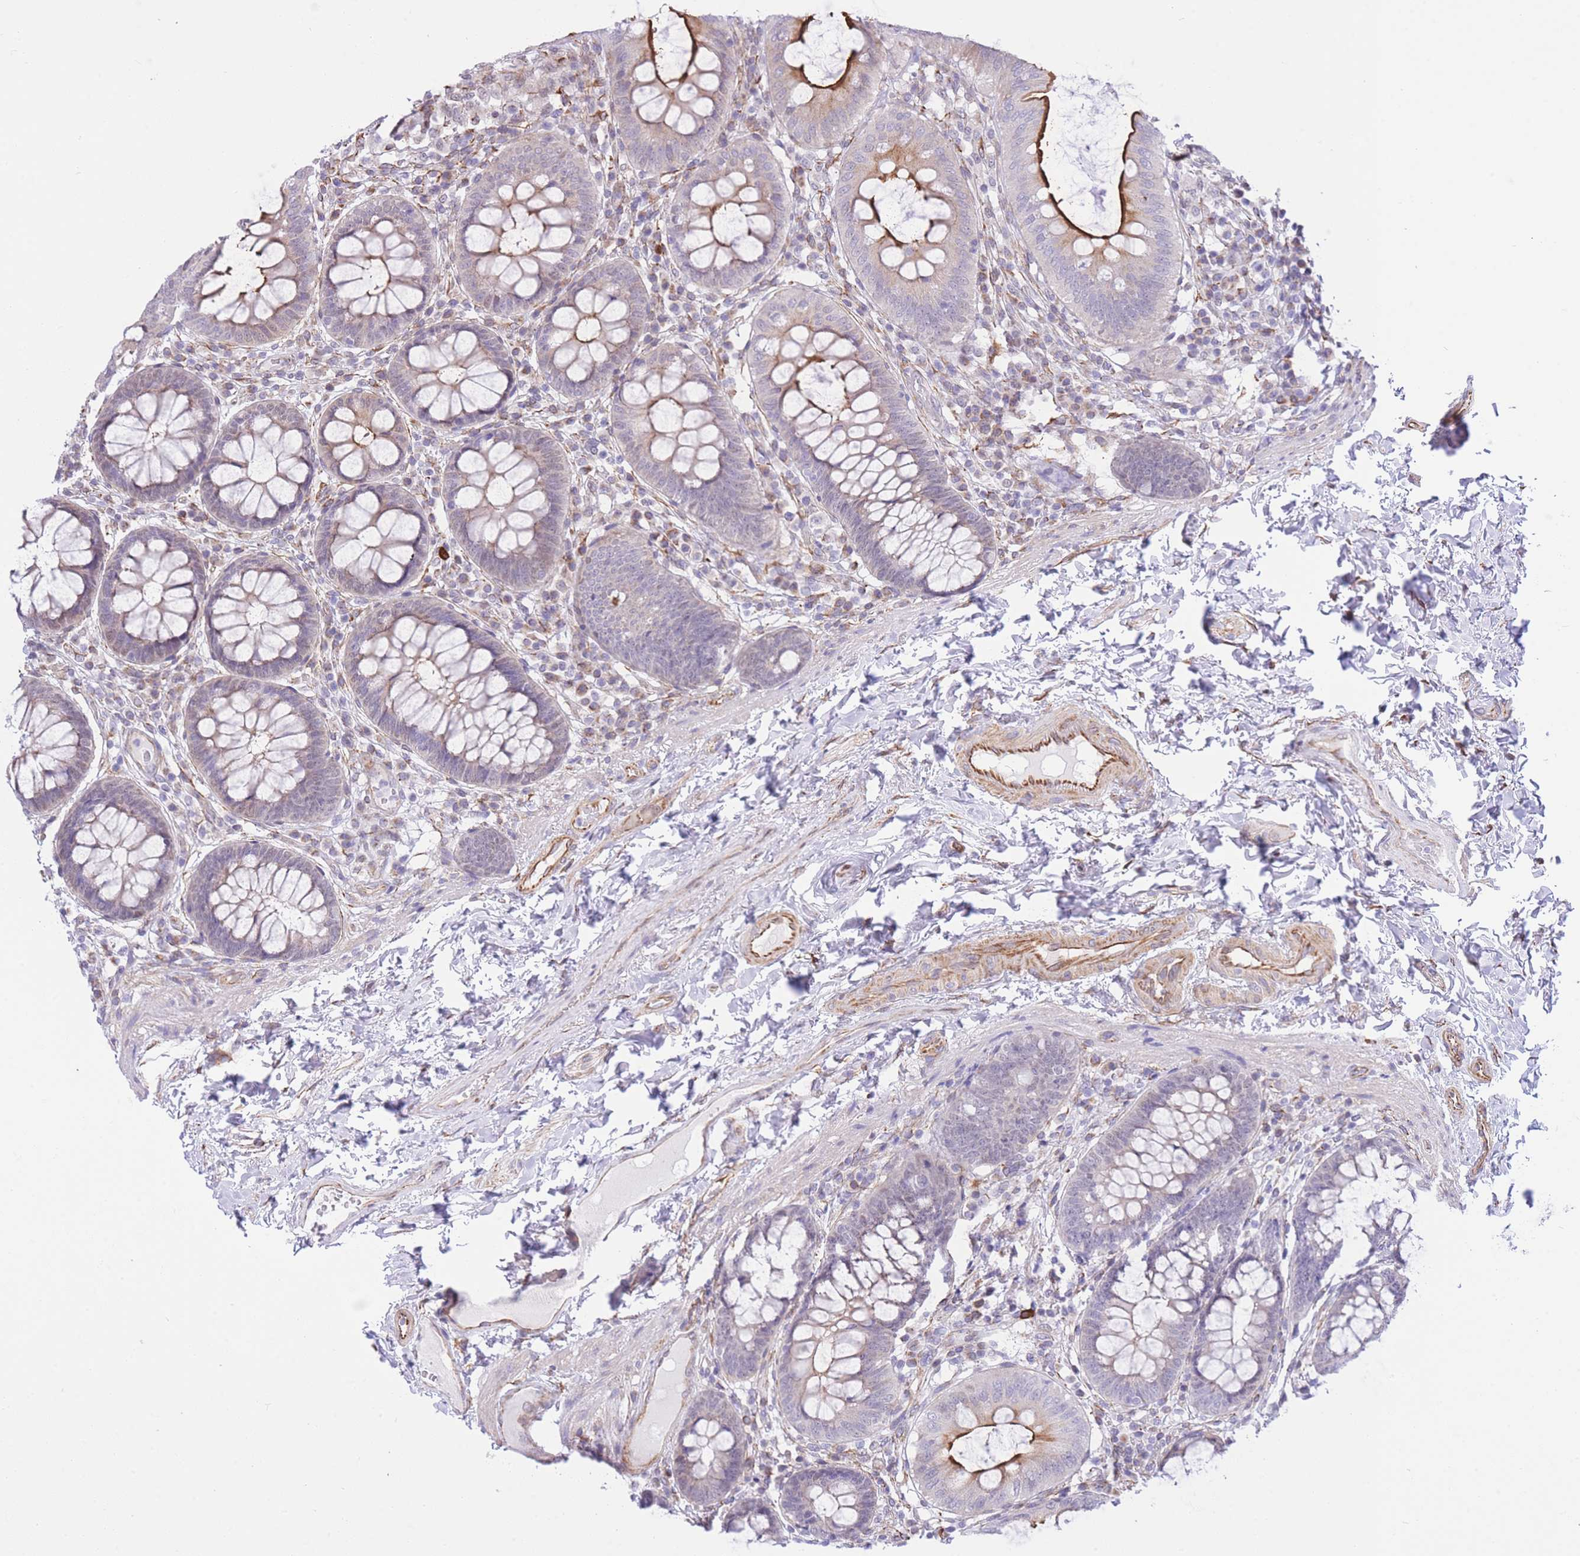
{"staining": {"intensity": "strong", "quantity": "25%-75%", "location": "cytoplasmic/membranous"}, "tissue": "colon", "cell_type": "Endothelial cells", "image_type": "normal", "snomed": [{"axis": "morphology", "description": "Normal tissue, NOS"}, {"axis": "topography", "description": "Colon"}], "caption": "IHC of unremarkable colon exhibits high levels of strong cytoplasmic/membranous expression in about 25%-75% of endothelial cells. (Brightfield microscopy of DAB IHC at high magnification).", "gene": "PSG11", "patient": {"sex": "male", "age": 84}}